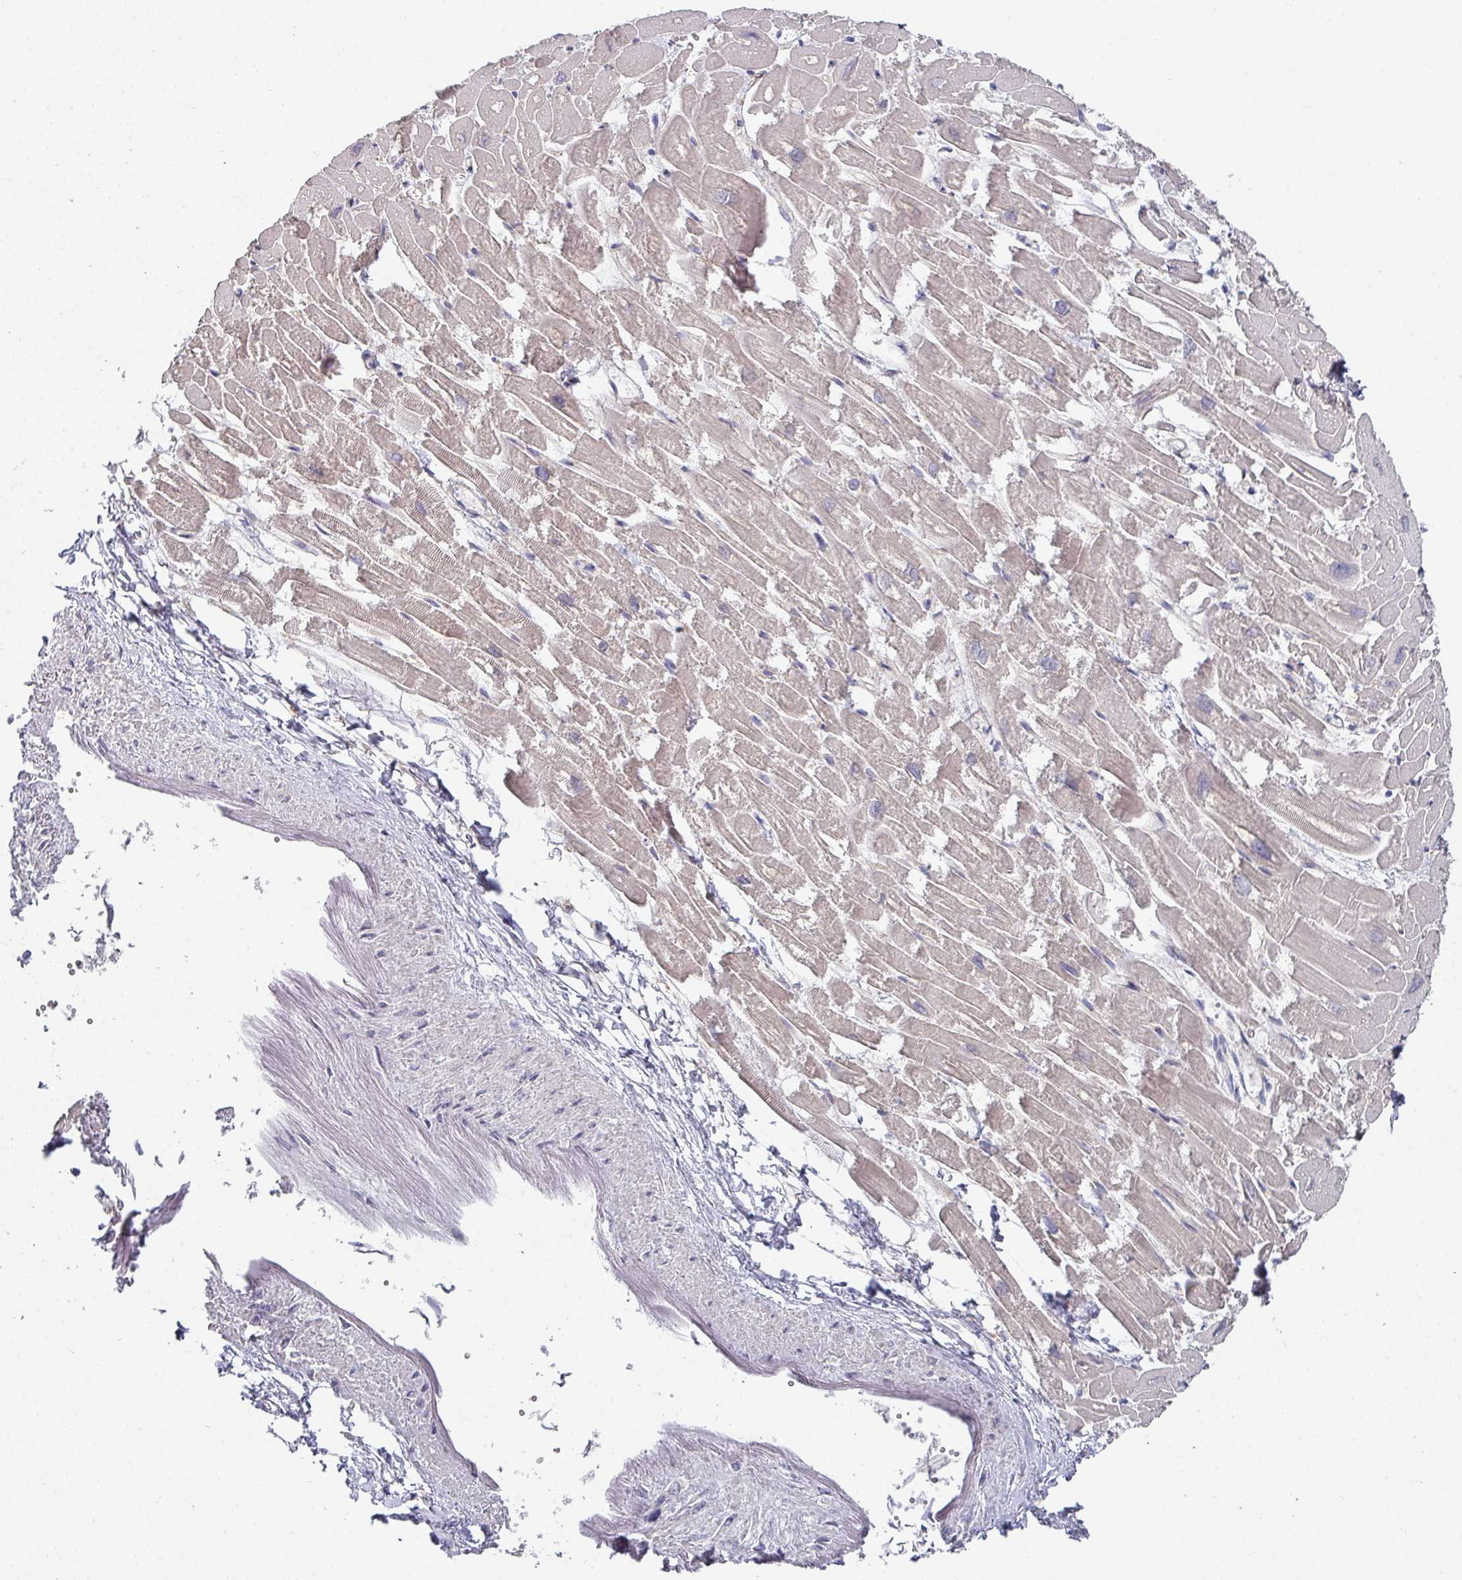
{"staining": {"intensity": "negative", "quantity": "none", "location": "none"}, "tissue": "heart muscle", "cell_type": "Cardiomyocytes", "image_type": "normal", "snomed": [{"axis": "morphology", "description": "Normal tissue, NOS"}, {"axis": "topography", "description": "Heart"}], "caption": "The immunohistochemistry (IHC) image has no significant expression in cardiomyocytes of heart muscle. (DAB IHC with hematoxylin counter stain).", "gene": "TMED5", "patient": {"sex": "male", "age": 54}}